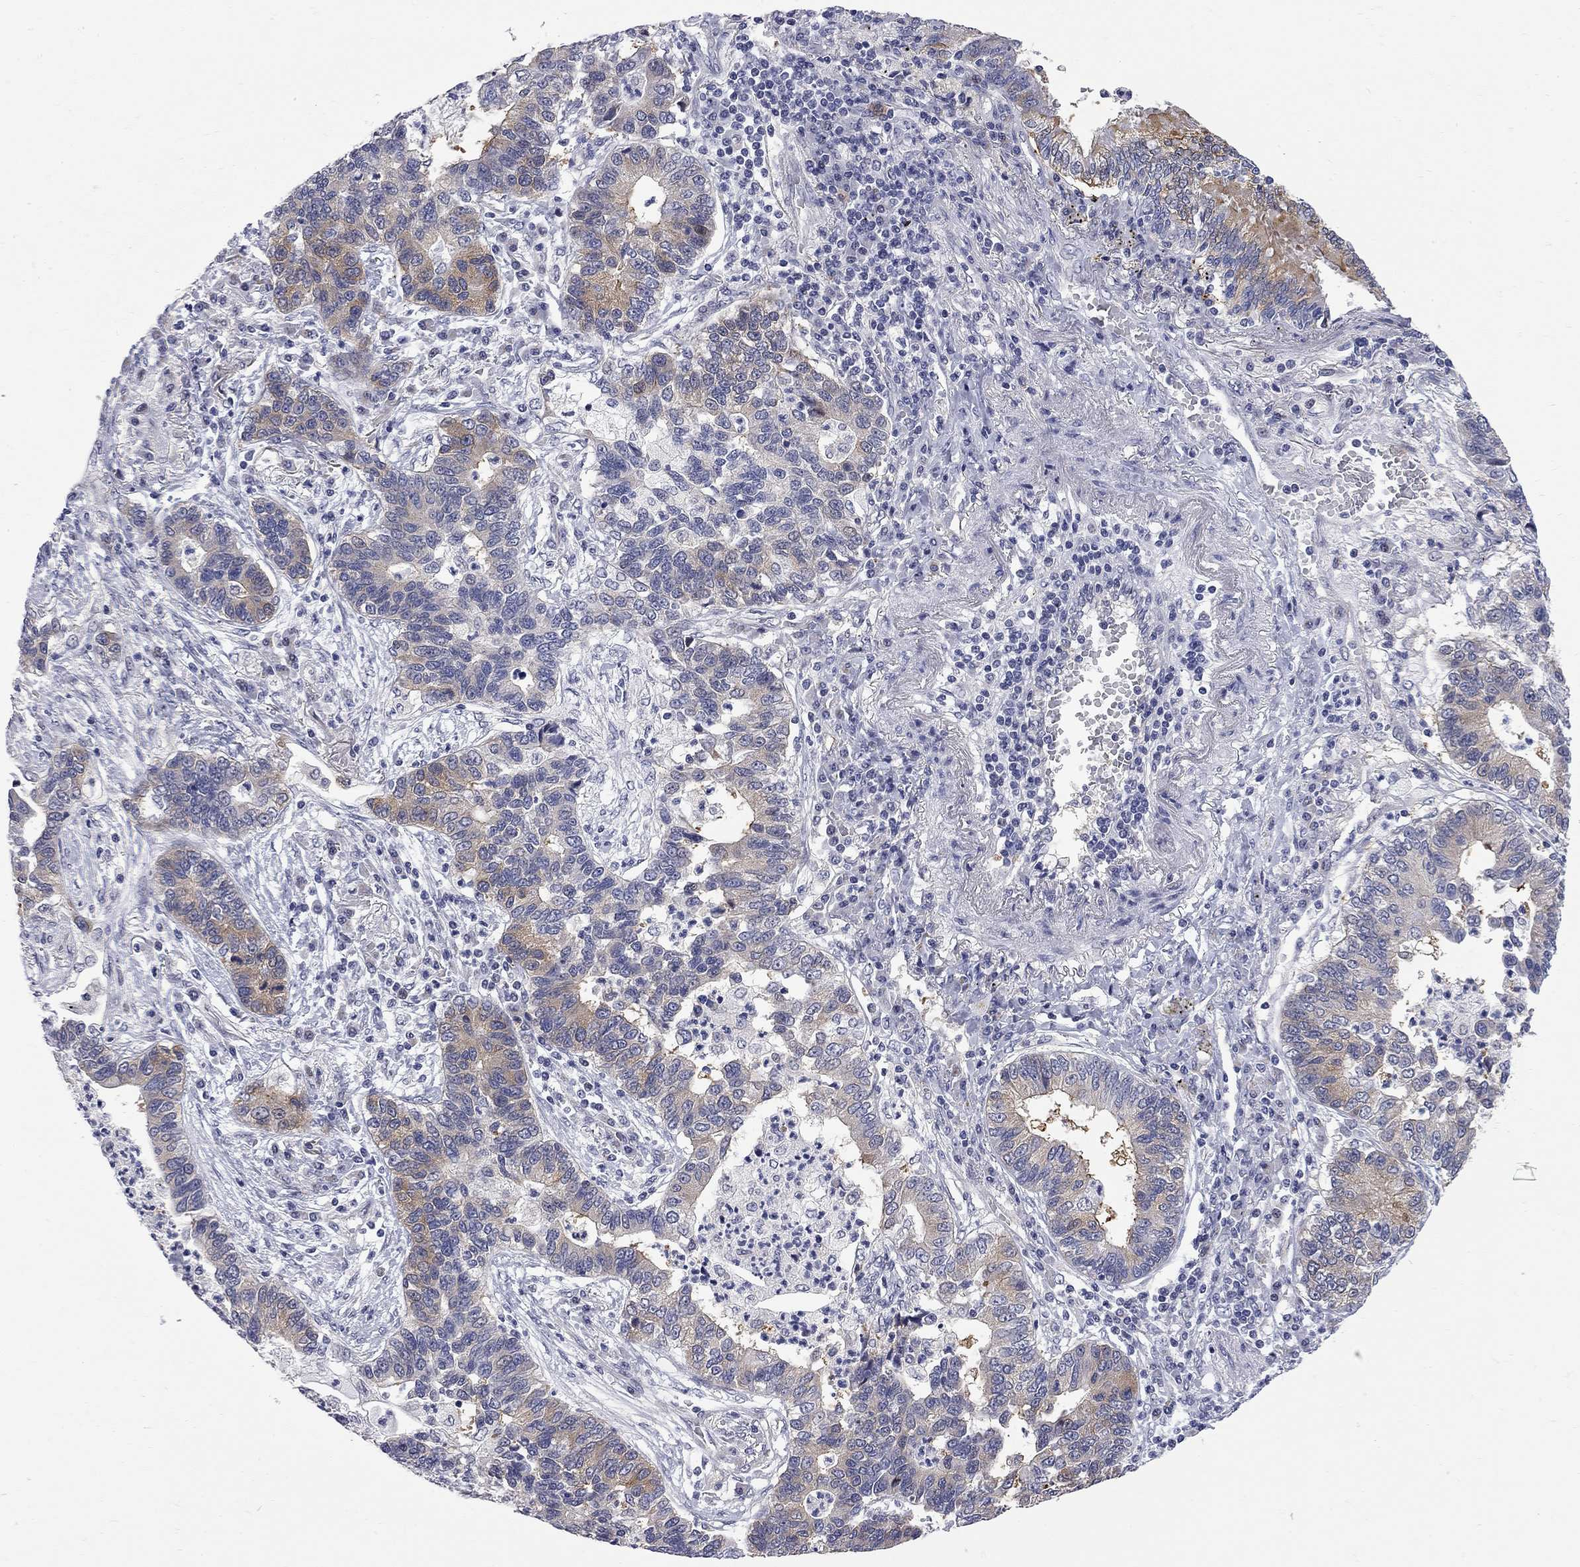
{"staining": {"intensity": "moderate", "quantity": "25%-75%", "location": "cytoplasmic/membranous"}, "tissue": "lung cancer", "cell_type": "Tumor cells", "image_type": "cancer", "snomed": [{"axis": "morphology", "description": "Adenocarcinoma, NOS"}, {"axis": "topography", "description": "Lung"}], "caption": "Protein analysis of lung adenocarcinoma tissue displays moderate cytoplasmic/membranous positivity in approximately 25%-75% of tumor cells.", "gene": "GALNT8", "patient": {"sex": "female", "age": 57}}